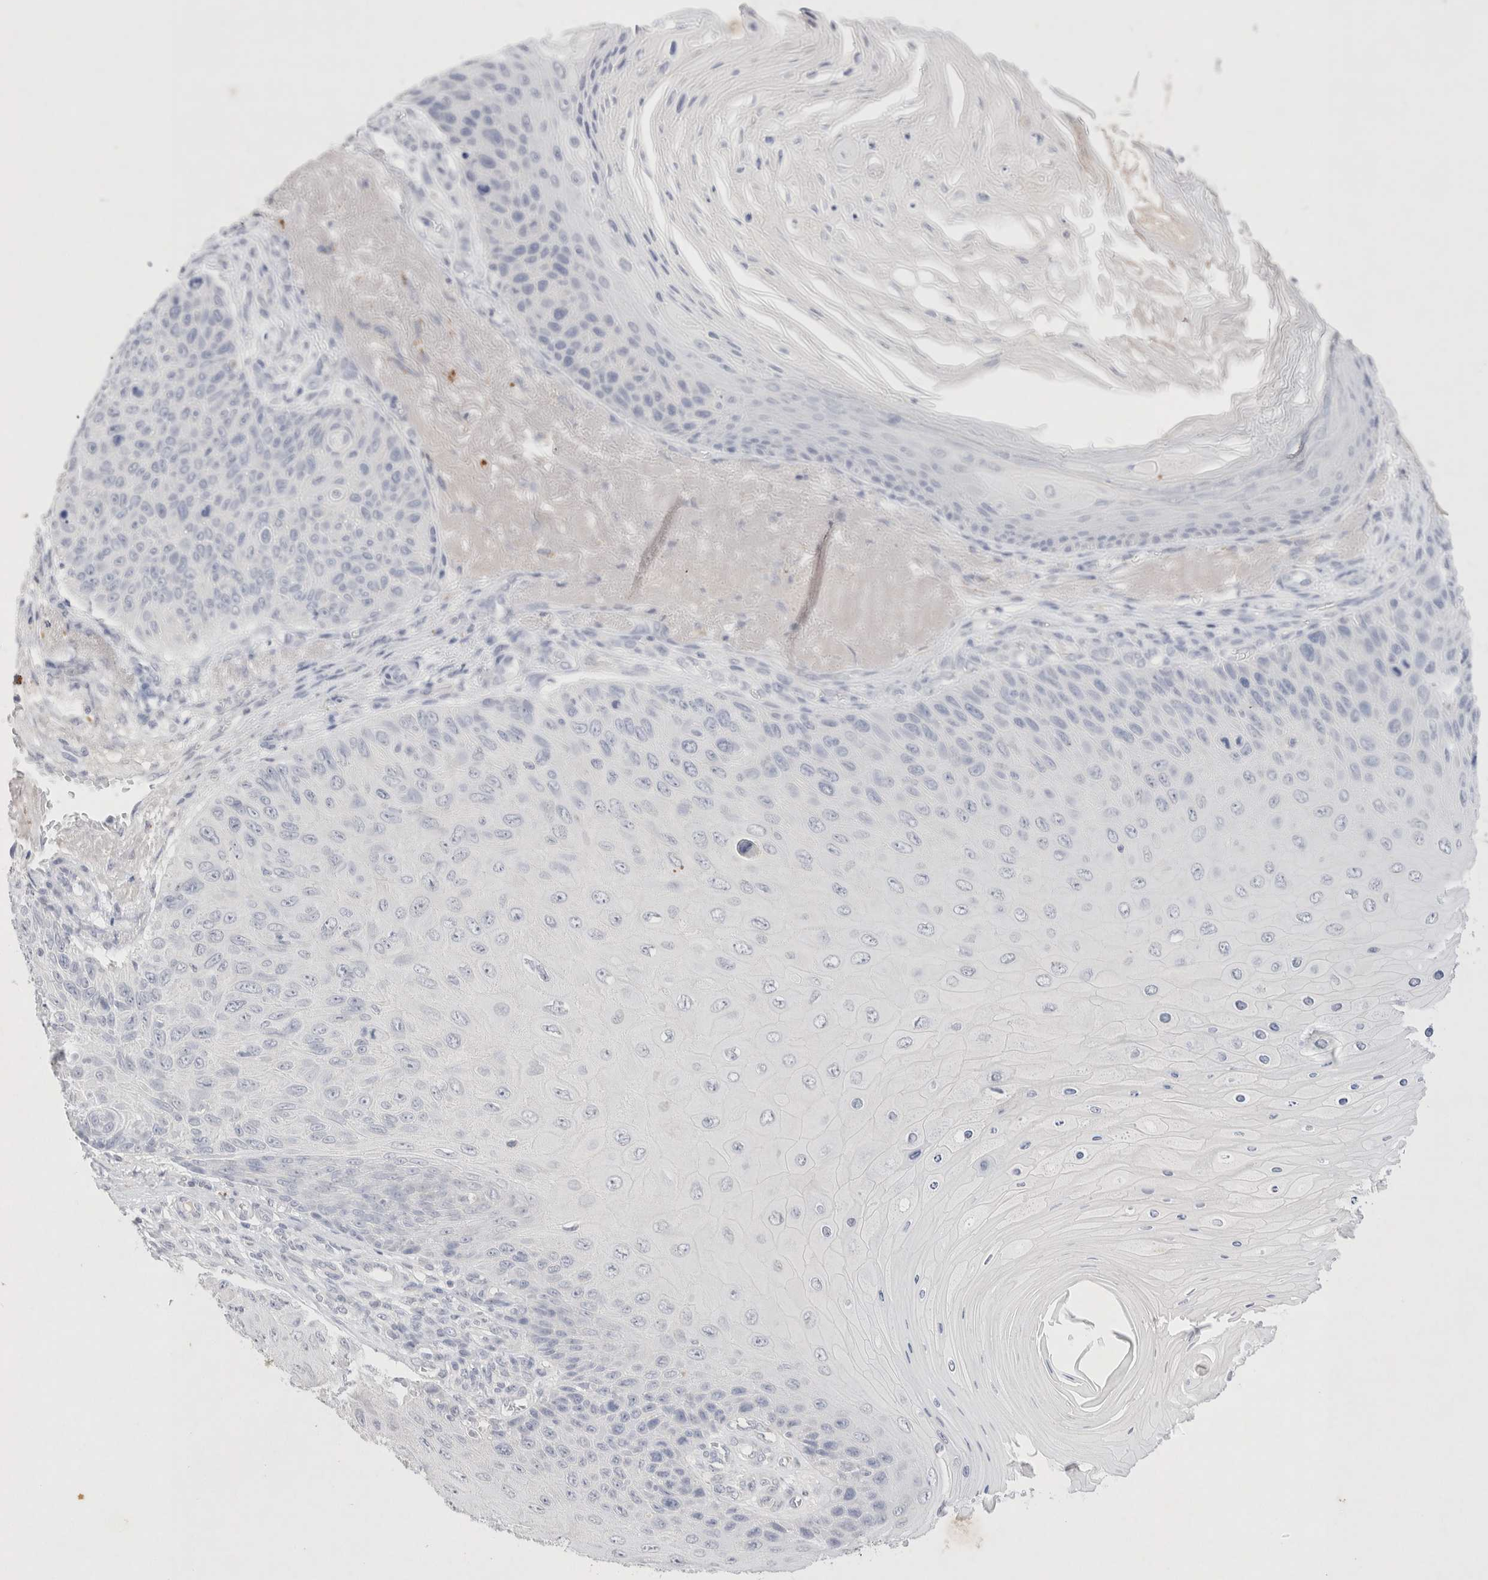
{"staining": {"intensity": "negative", "quantity": "none", "location": "none"}, "tissue": "skin cancer", "cell_type": "Tumor cells", "image_type": "cancer", "snomed": [{"axis": "morphology", "description": "Squamous cell carcinoma, NOS"}, {"axis": "topography", "description": "Skin"}], "caption": "Histopathology image shows no protein staining in tumor cells of squamous cell carcinoma (skin) tissue. (DAB (3,3'-diaminobenzidine) immunohistochemistry (IHC) visualized using brightfield microscopy, high magnification).", "gene": "EPCAM", "patient": {"sex": "female", "age": 88}}